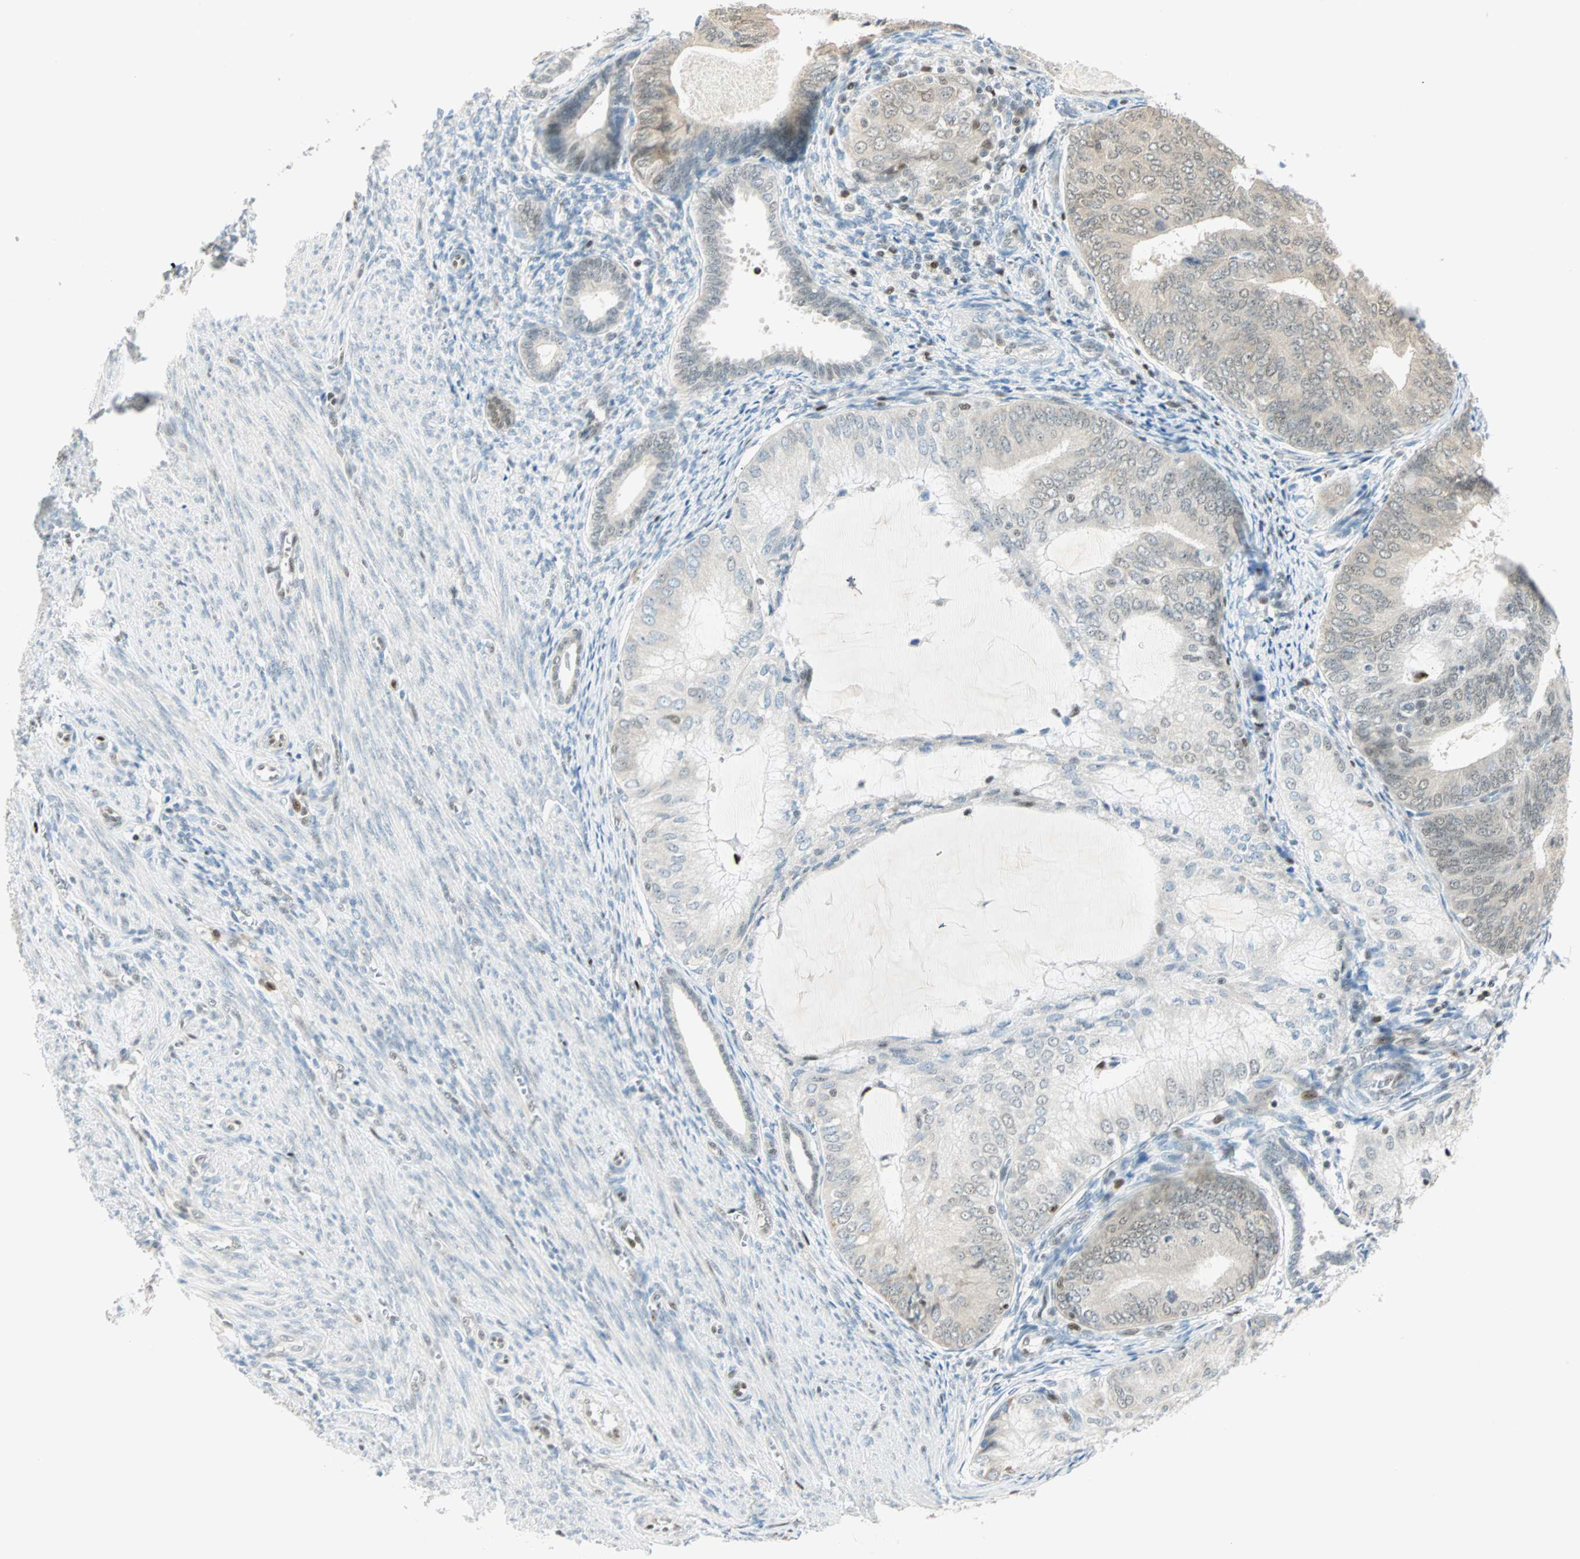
{"staining": {"intensity": "weak", "quantity": "<25%", "location": "cytoplasmic/membranous"}, "tissue": "endometrial cancer", "cell_type": "Tumor cells", "image_type": "cancer", "snomed": [{"axis": "morphology", "description": "Adenocarcinoma, NOS"}, {"axis": "topography", "description": "Endometrium"}], "caption": "DAB (3,3'-diaminobenzidine) immunohistochemical staining of human adenocarcinoma (endometrial) displays no significant positivity in tumor cells.", "gene": "MSX2", "patient": {"sex": "female", "age": 81}}